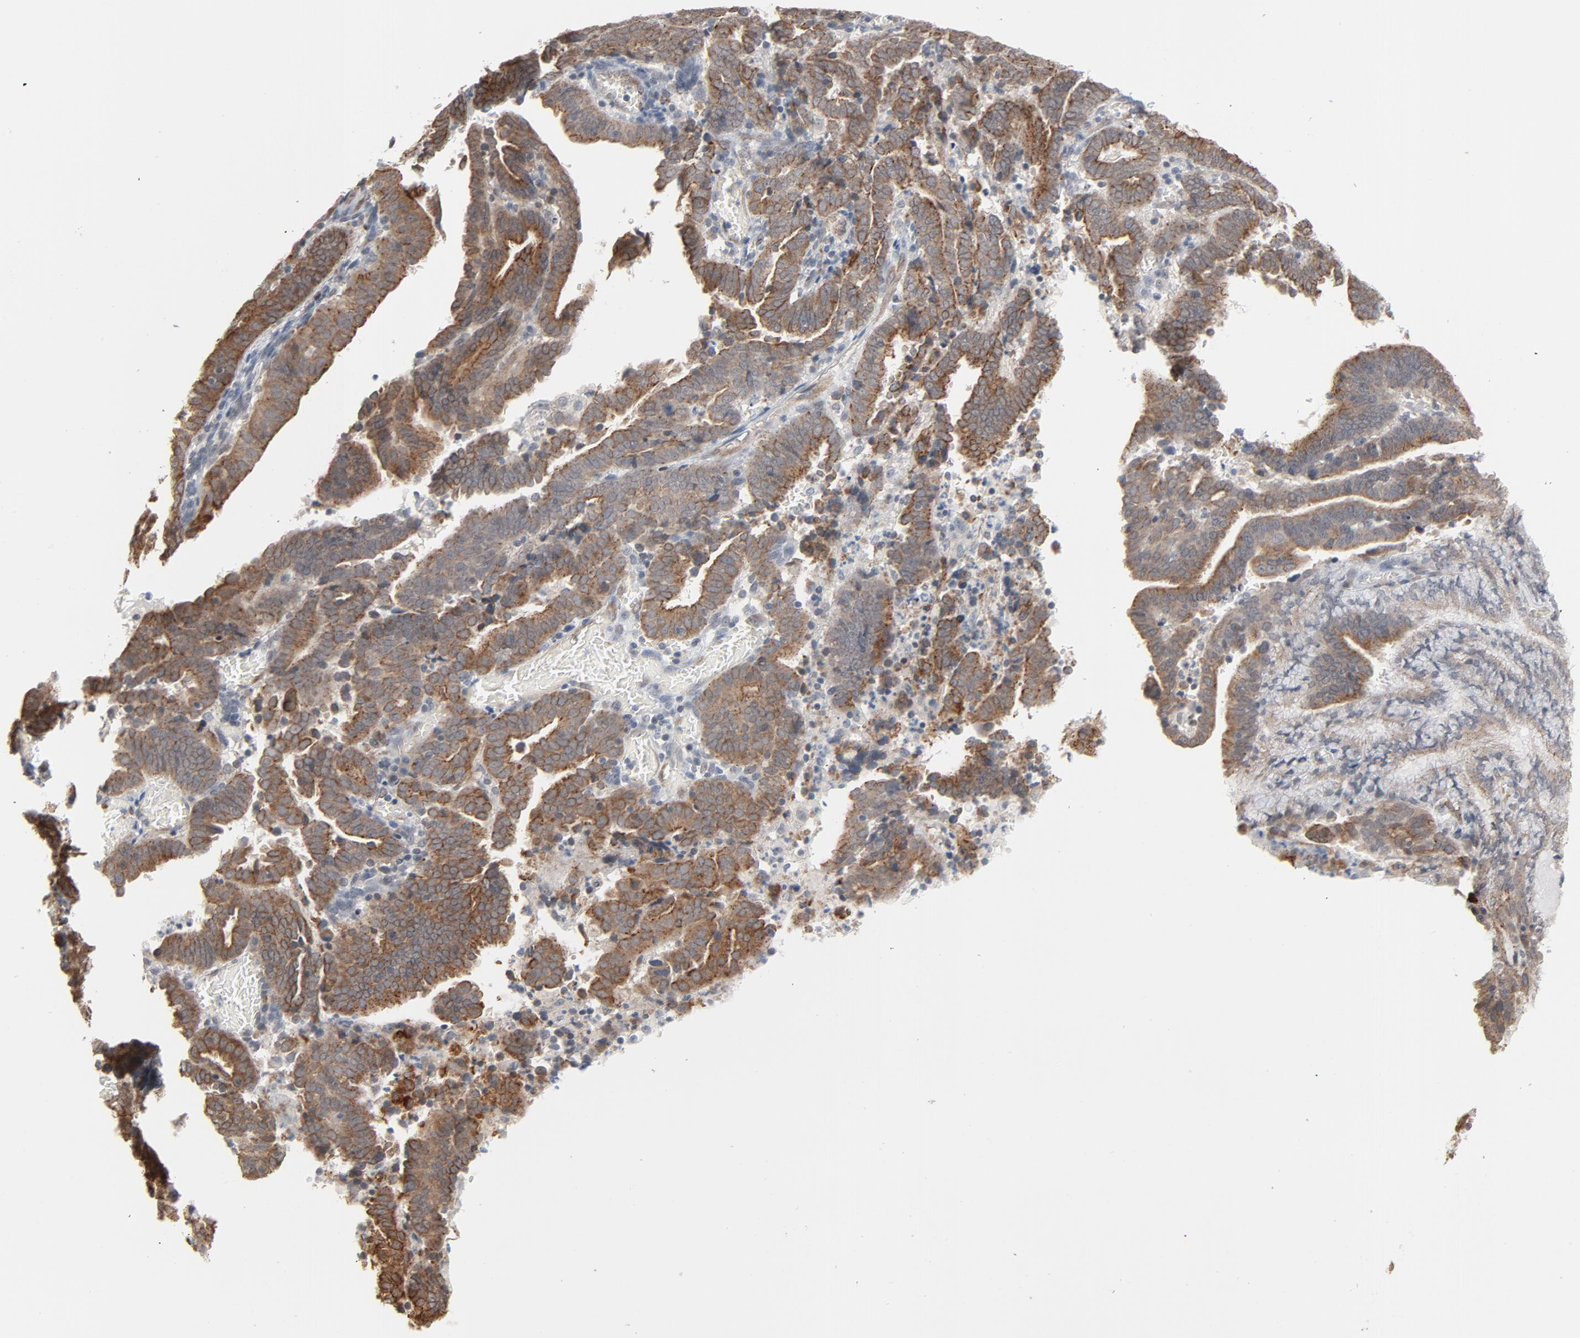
{"staining": {"intensity": "moderate", "quantity": ">75%", "location": "cytoplasmic/membranous"}, "tissue": "endometrial cancer", "cell_type": "Tumor cells", "image_type": "cancer", "snomed": [{"axis": "morphology", "description": "Adenocarcinoma, NOS"}, {"axis": "topography", "description": "Uterus"}], "caption": "DAB immunohistochemical staining of adenocarcinoma (endometrial) exhibits moderate cytoplasmic/membranous protein positivity in approximately >75% of tumor cells.", "gene": "ITPR3", "patient": {"sex": "female", "age": 83}}